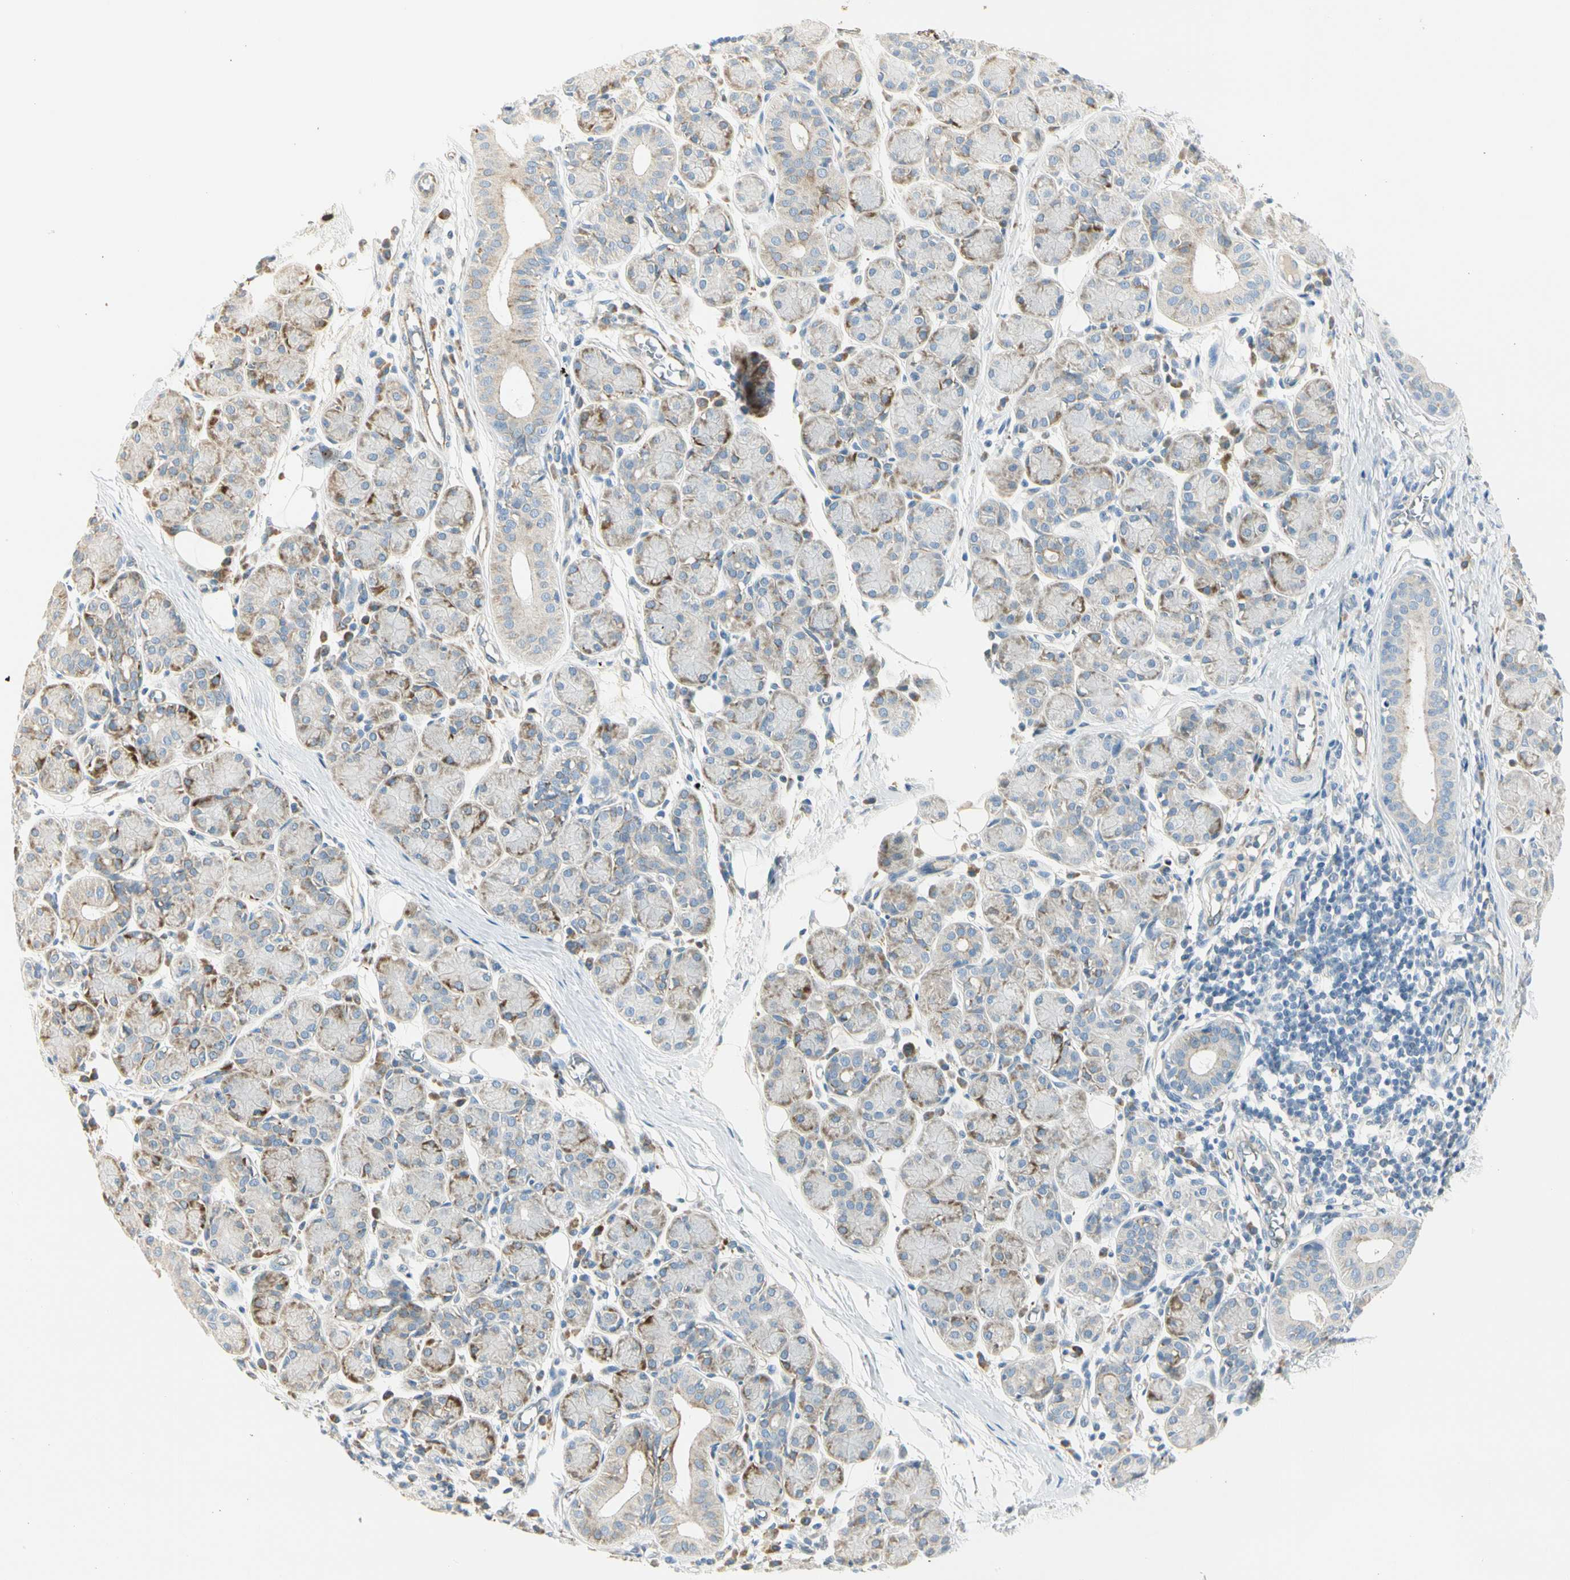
{"staining": {"intensity": "negative", "quantity": "none", "location": "none"}, "tissue": "salivary gland", "cell_type": "Glandular cells", "image_type": "normal", "snomed": [{"axis": "morphology", "description": "Normal tissue, NOS"}, {"axis": "morphology", "description": "Inflammation, NOS"}, {"axis": "topography", "description": "Lymph node"}, {"axis": "topography", "description": "Salivary gland"}], "caption": "DAB (3,3'-diaminobenzidine) immunohistochemical staining of normal human salivary gland exhibits no significant expression in glandular cells.", "gene": "TNFSF11", "patient": {"sex": "male", "age": 3}}